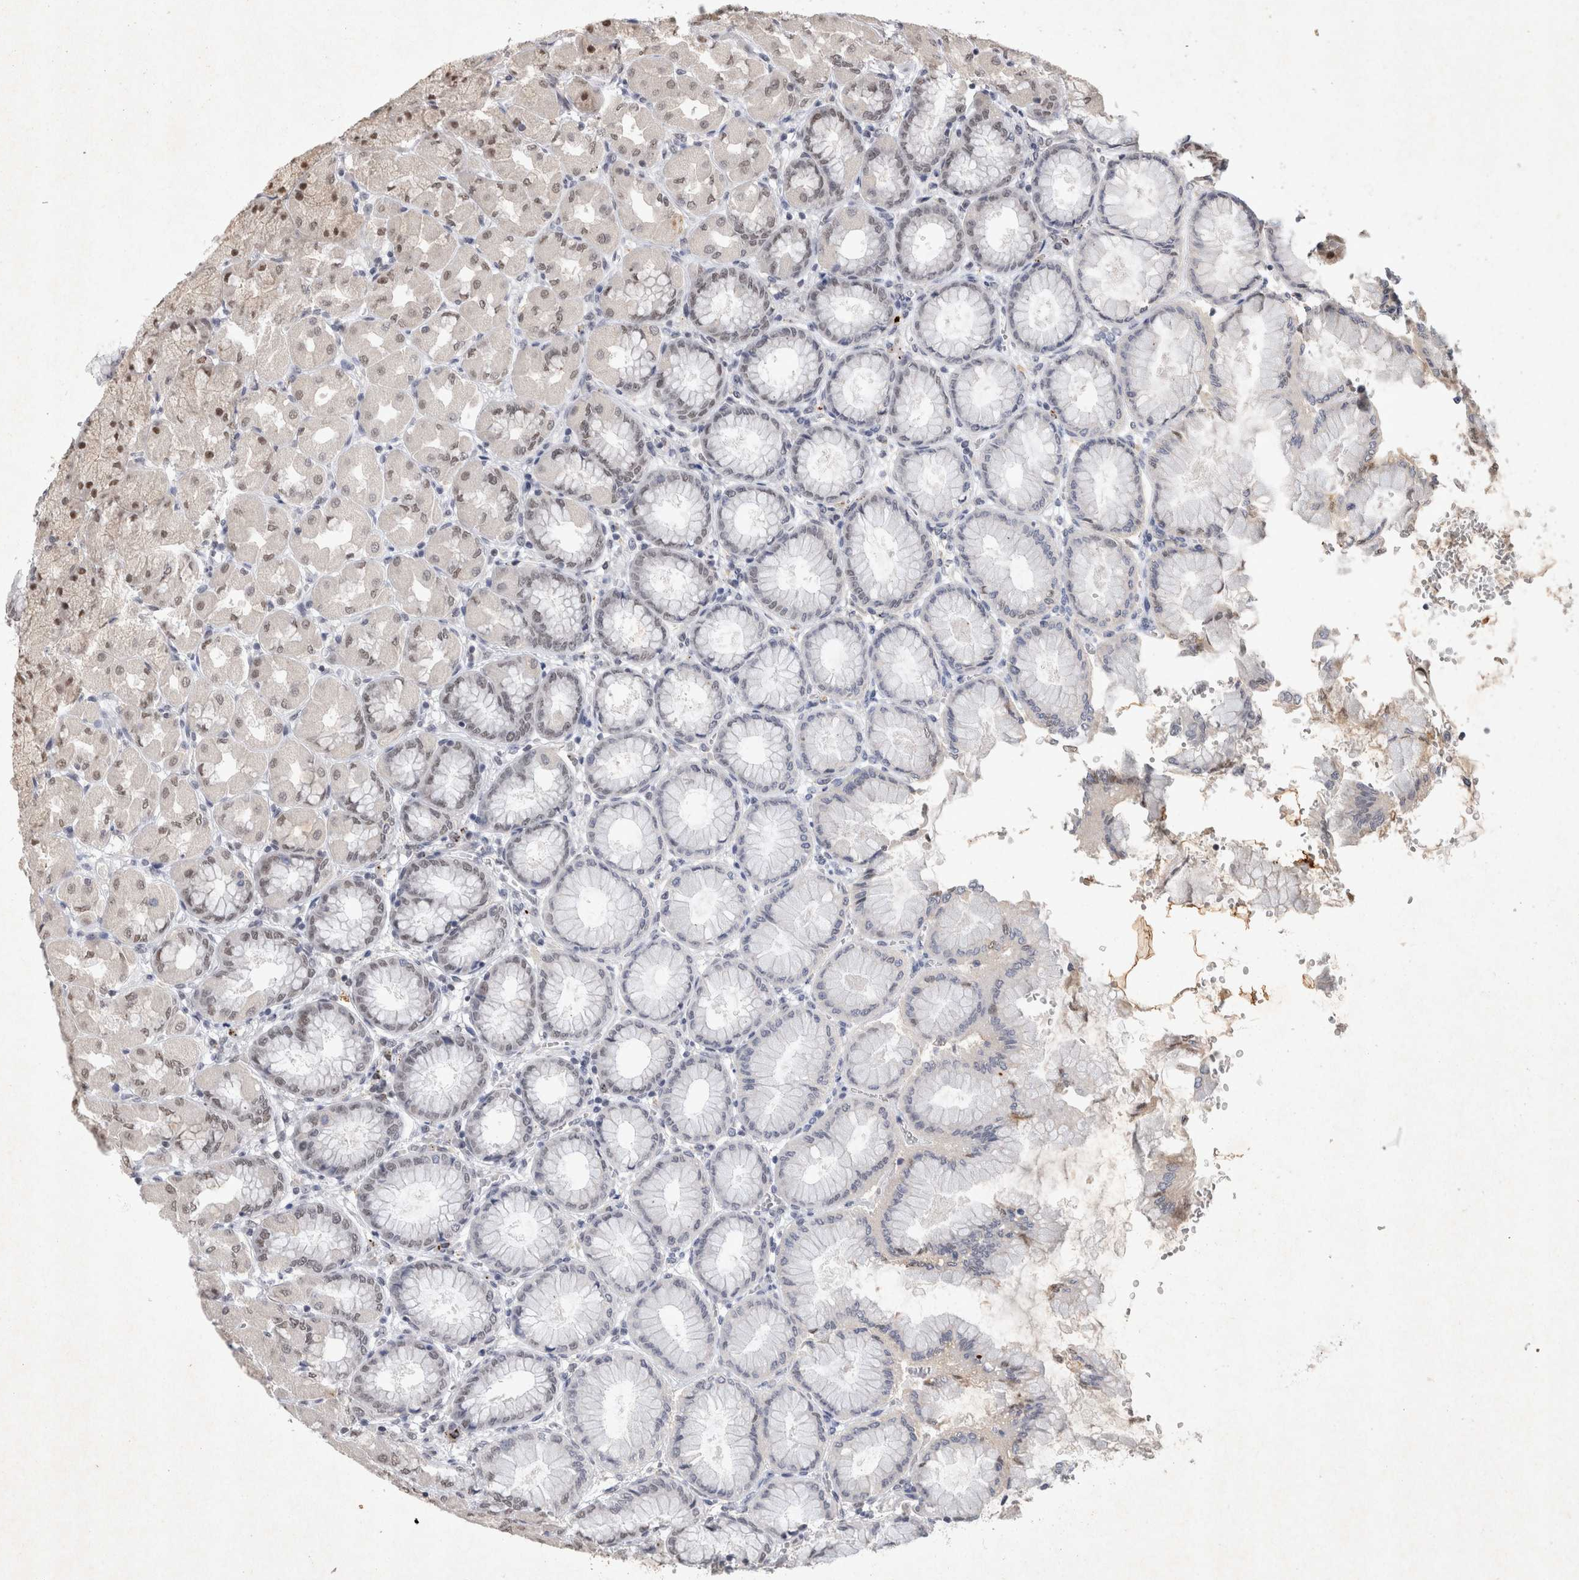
{"staining": {"intensity": "moderate", "quantity": "<25%", "location": "nuclear"}, "tissue": "stomach", "cell_type": "Glandular cells", "image_type": "normal", "snomed": [{"axis": "morphology", "description": "Normal tissue, NOS"}, {"axis": "topography", "description": "Stomach, upper"}], "caption": "This is a micrograph of immunohistochemistry staining of unremarkable stomach, which shows moderate staining in the nuclear of glandular cells.", "gene": "XRCC5", "patient": {"sex": "female", "age": 56}}